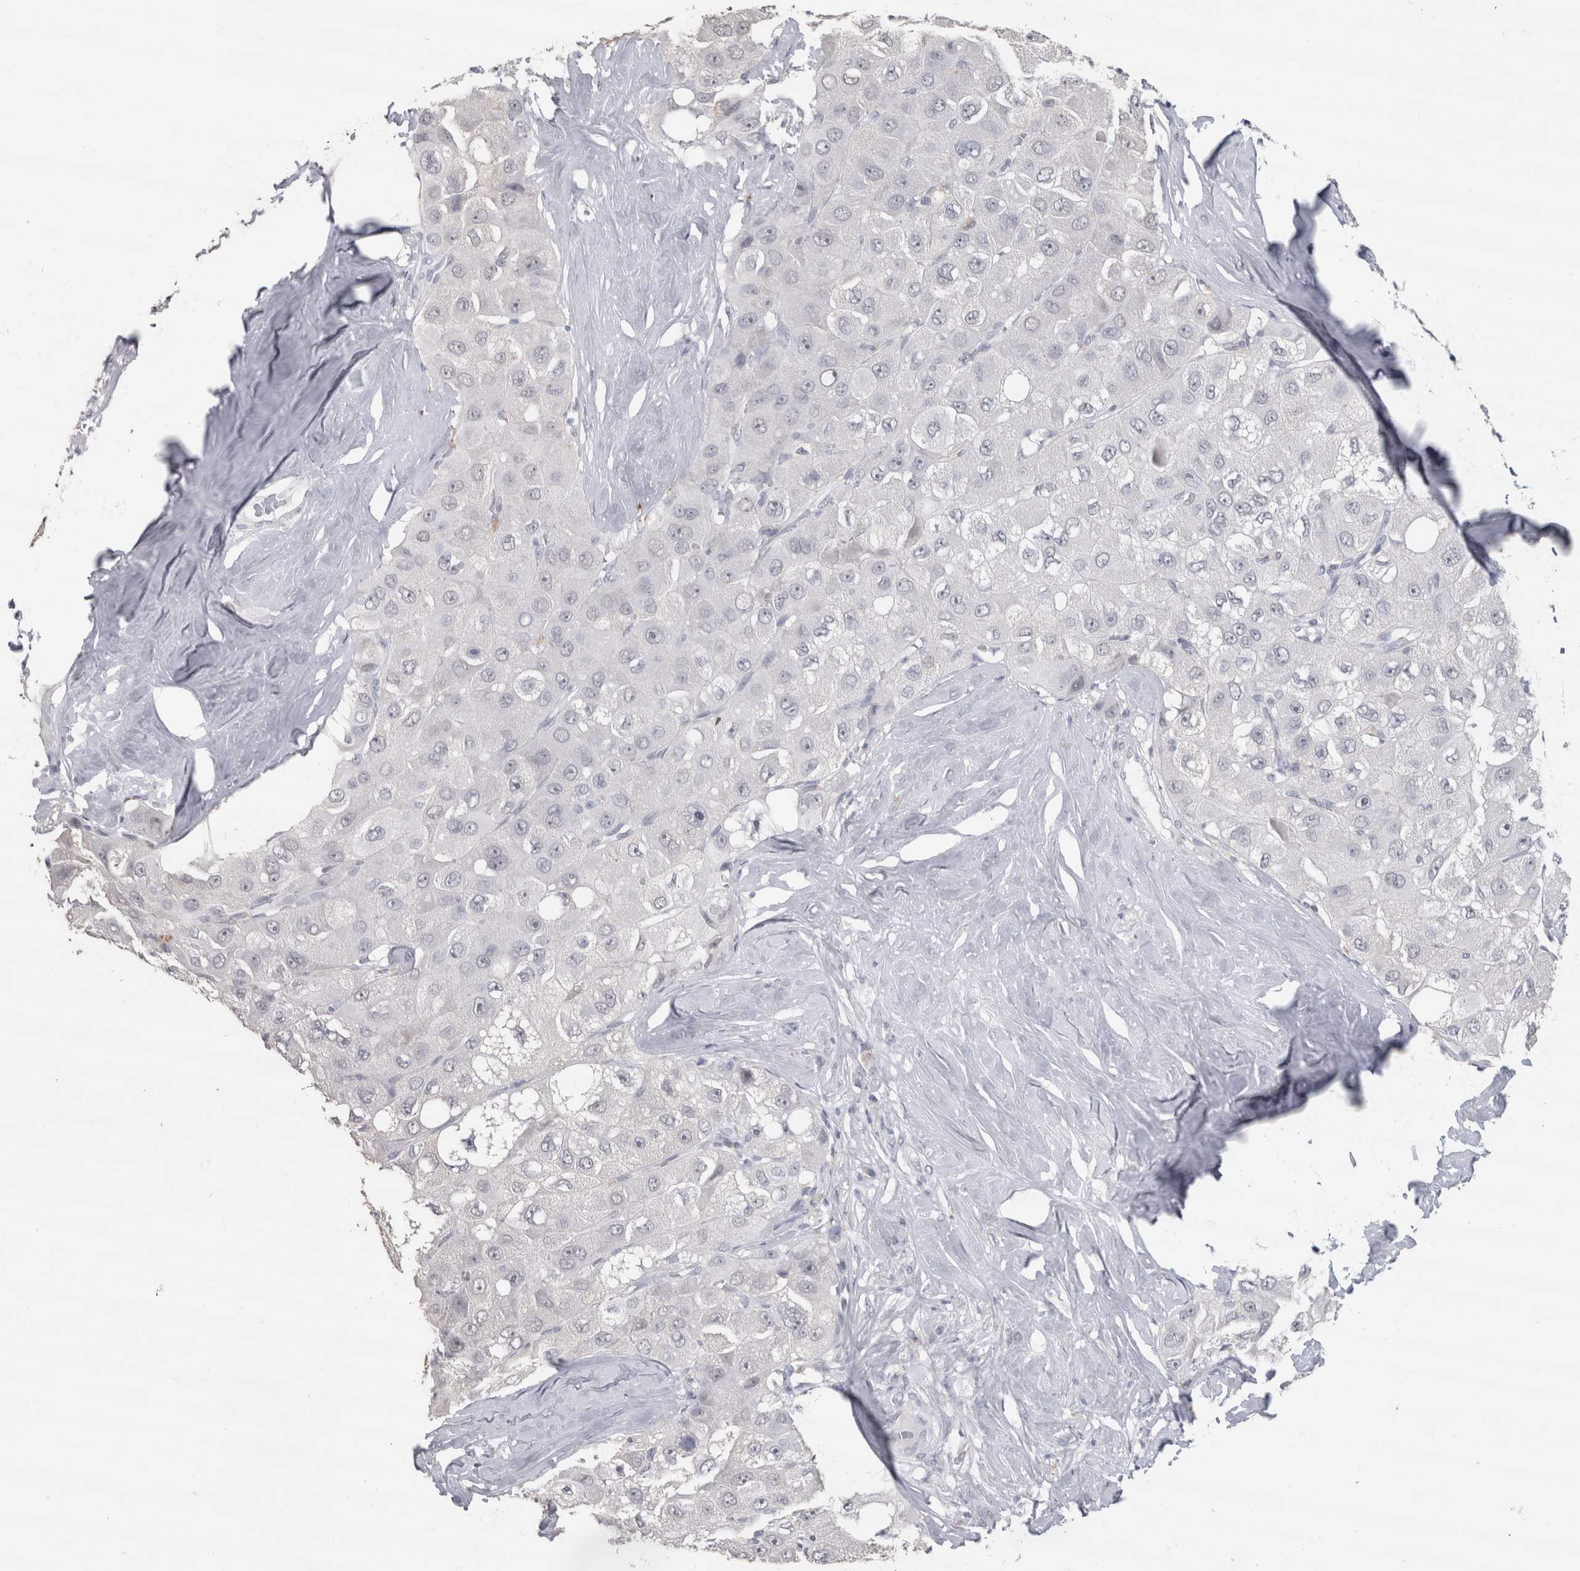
{"staining": {"intensity": "negative", "quantity": "none", "location": "none"}, "tissue": "liver cancer", "cell_type": "Tumor cells", "image_type": "cancer", "snomed": [{"axis": "morphology", "description": "Carcinoma, Hepatocellular, NOS"}, {"axis": "topography", "description": "Liver"}], "caption": "Immunohistochemistry of liver cancer displays no staining in tumor cells.", "gene": "CDH17", "patient": {"sex": "male", "age": 80}}